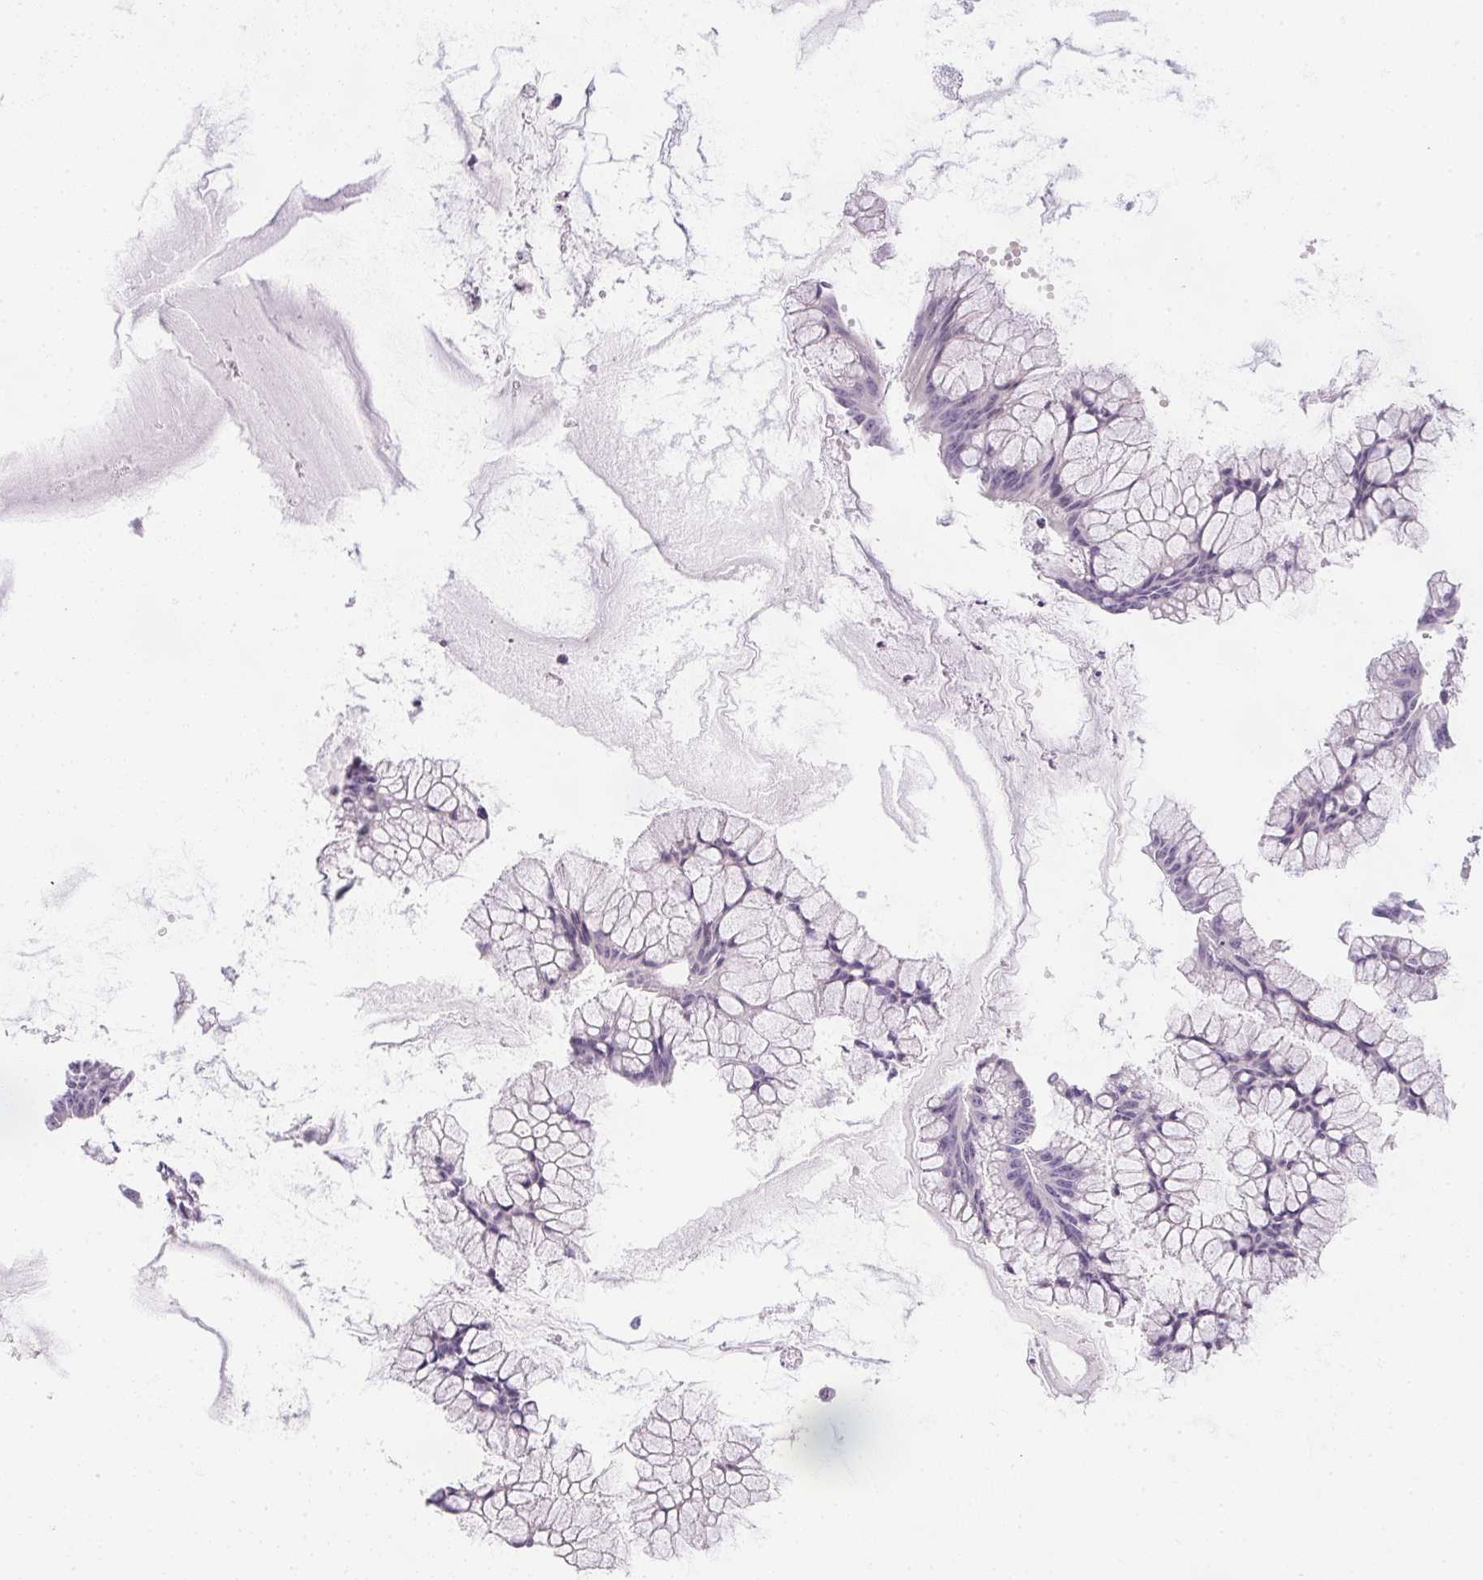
{"staining": {"intensity": "negative", "quantity": "none", "location": "none"}, "tissue": "ovarian cancer", "cell_type": "Tumor cells", "image_type": "cancer", "snomed": [{"axis": "morphology", "description": "Cystadenocarcinoma, mucinous, NOS"}, {"axis": "topography", "description": "Ovary"}], "caption": "A high-resolution photomicrograph shows IHC staining of ovarian cancer (mucinous cystadenocarcinoma), which displays no significant staining in tumor cells.", "gene": "GSDMC", "patient": {"sex": "female", "age": 41}}